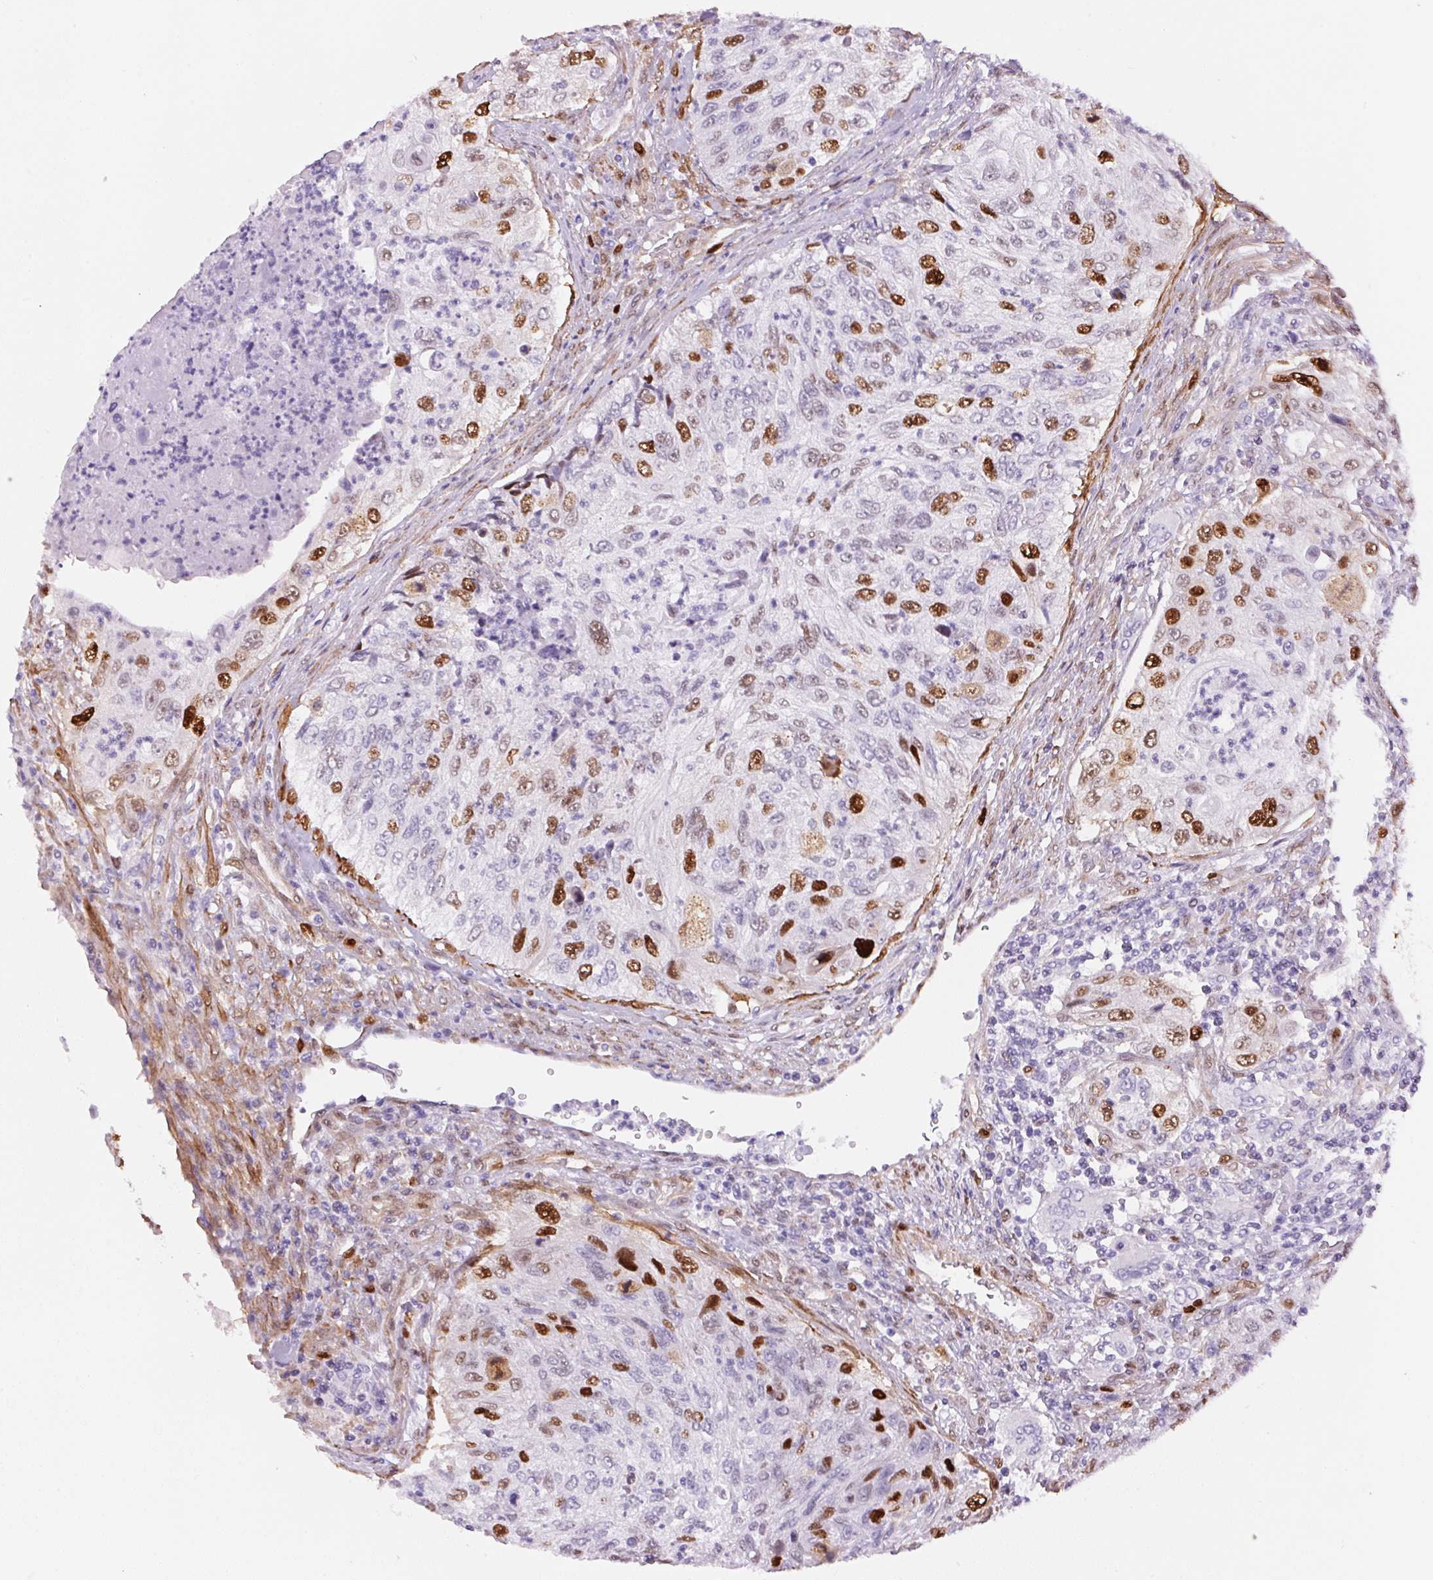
{"staining": {"intensity": "strong", "quantity": "<25%", "location": "nuclear"}, "tissue": "urothelial cancer", "cell_type": "Tumor cells", "image_type": "cancer", "snomed": [{"axis": "morphology", "description": "Urothelial carcinoma, High grade"}, {"axis": "topography", "description": "Urinary bladder"}], "caption": "DAB immunohistochemical staining of urothelial cancer exhibits strong nuclear protein positivity in about <25% of tumor cells.", "gene": "SMTN", "patient": {"sex": "female", "age": 60}}